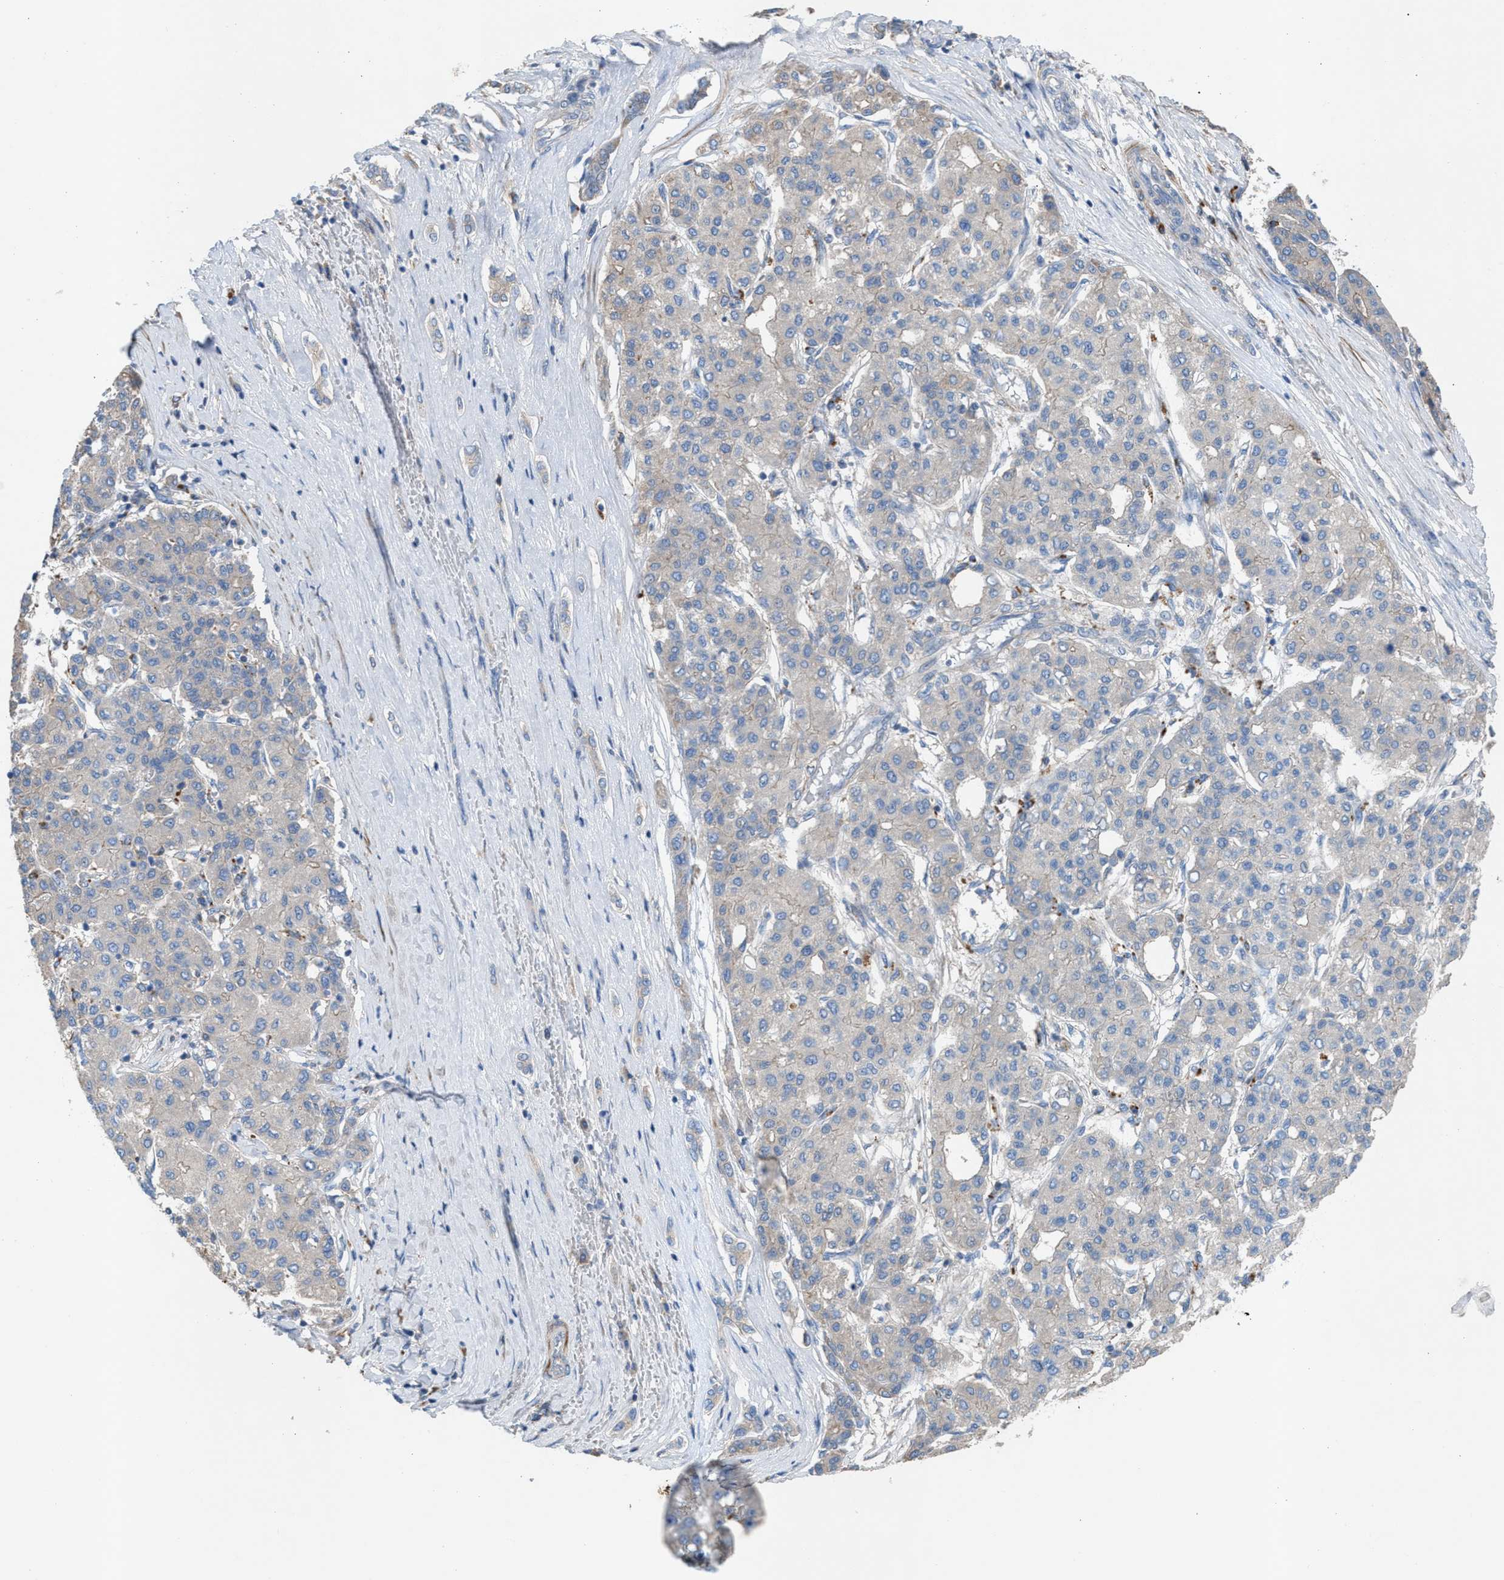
{"staining": {"intensity": "weak", "quantity": "<25%", "location": "cytoplasmic/membranous"}, "tissue": "liver cancer", "cell_type": "Tumor cells", "image_type": "cancer", "snomed": [{"axis": "morphology", "description": "Carcinoma, Hepatocellular, NOS"}, {"axis": "topography", "description": "Liver"}], "caption": "Tumor cells show no significant staining in liver hepatocellular carcinoma.", "gene": "AOAH", "patient": {"sex": "male", "age": 65}}